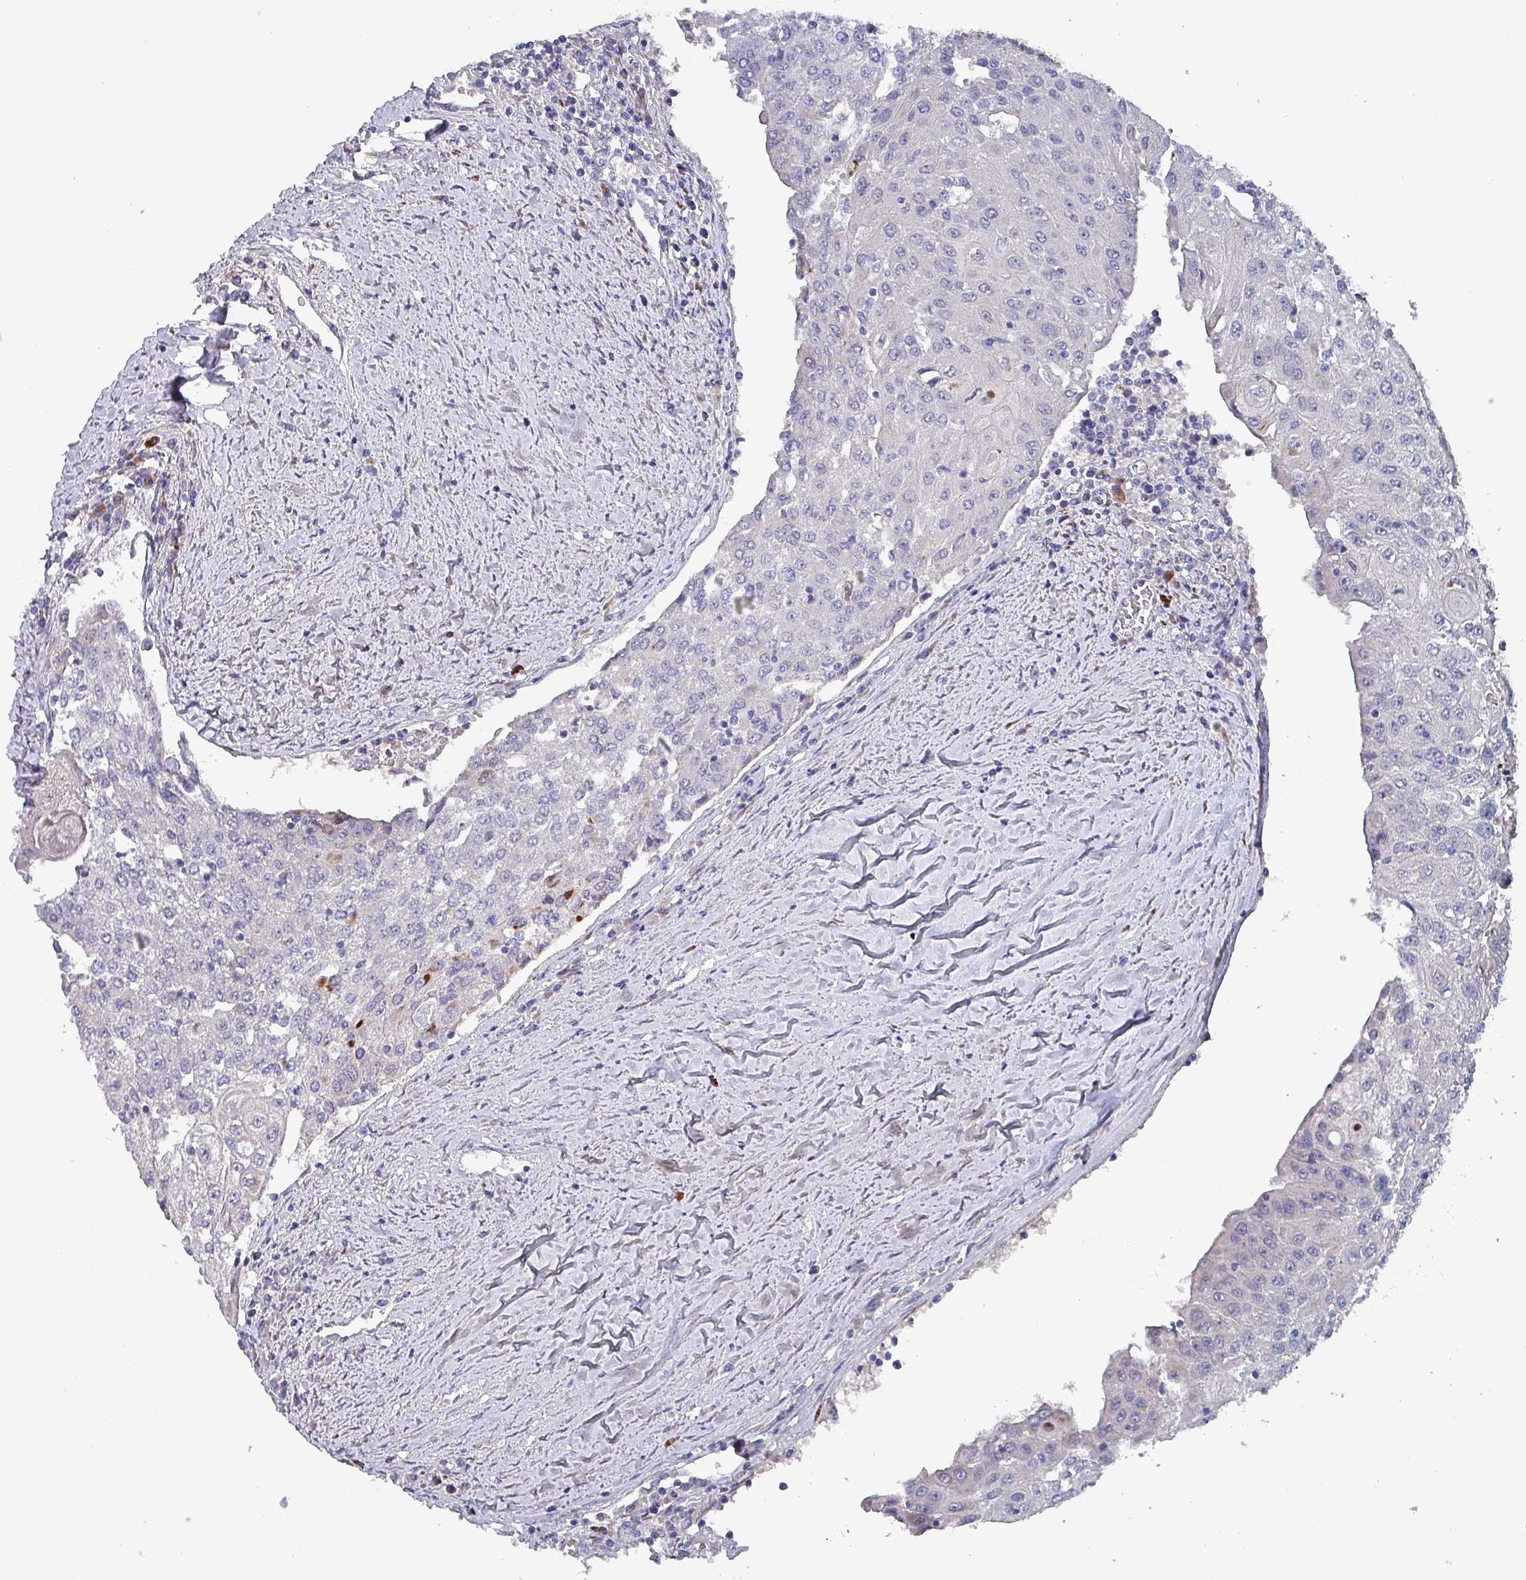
{"staining": {"intensity": "negative", "quantity": "none", "location": "none"}, "tissue": "urothelial cancer", "cell_type": "Tumor cells", "image_type": "cancer", "snomed": [{"axis": "morphology", "description": "Urothelial carcinoma, High grade"}, {"axis": "topography", "description": "Urinary bladder"}], "caption": "The immunohistochemistry image has no significant positivity in tumor cells of urothelial cancer tissue.", "gene": "DRD5", "patient": {"sex": "female", "age": 85}}